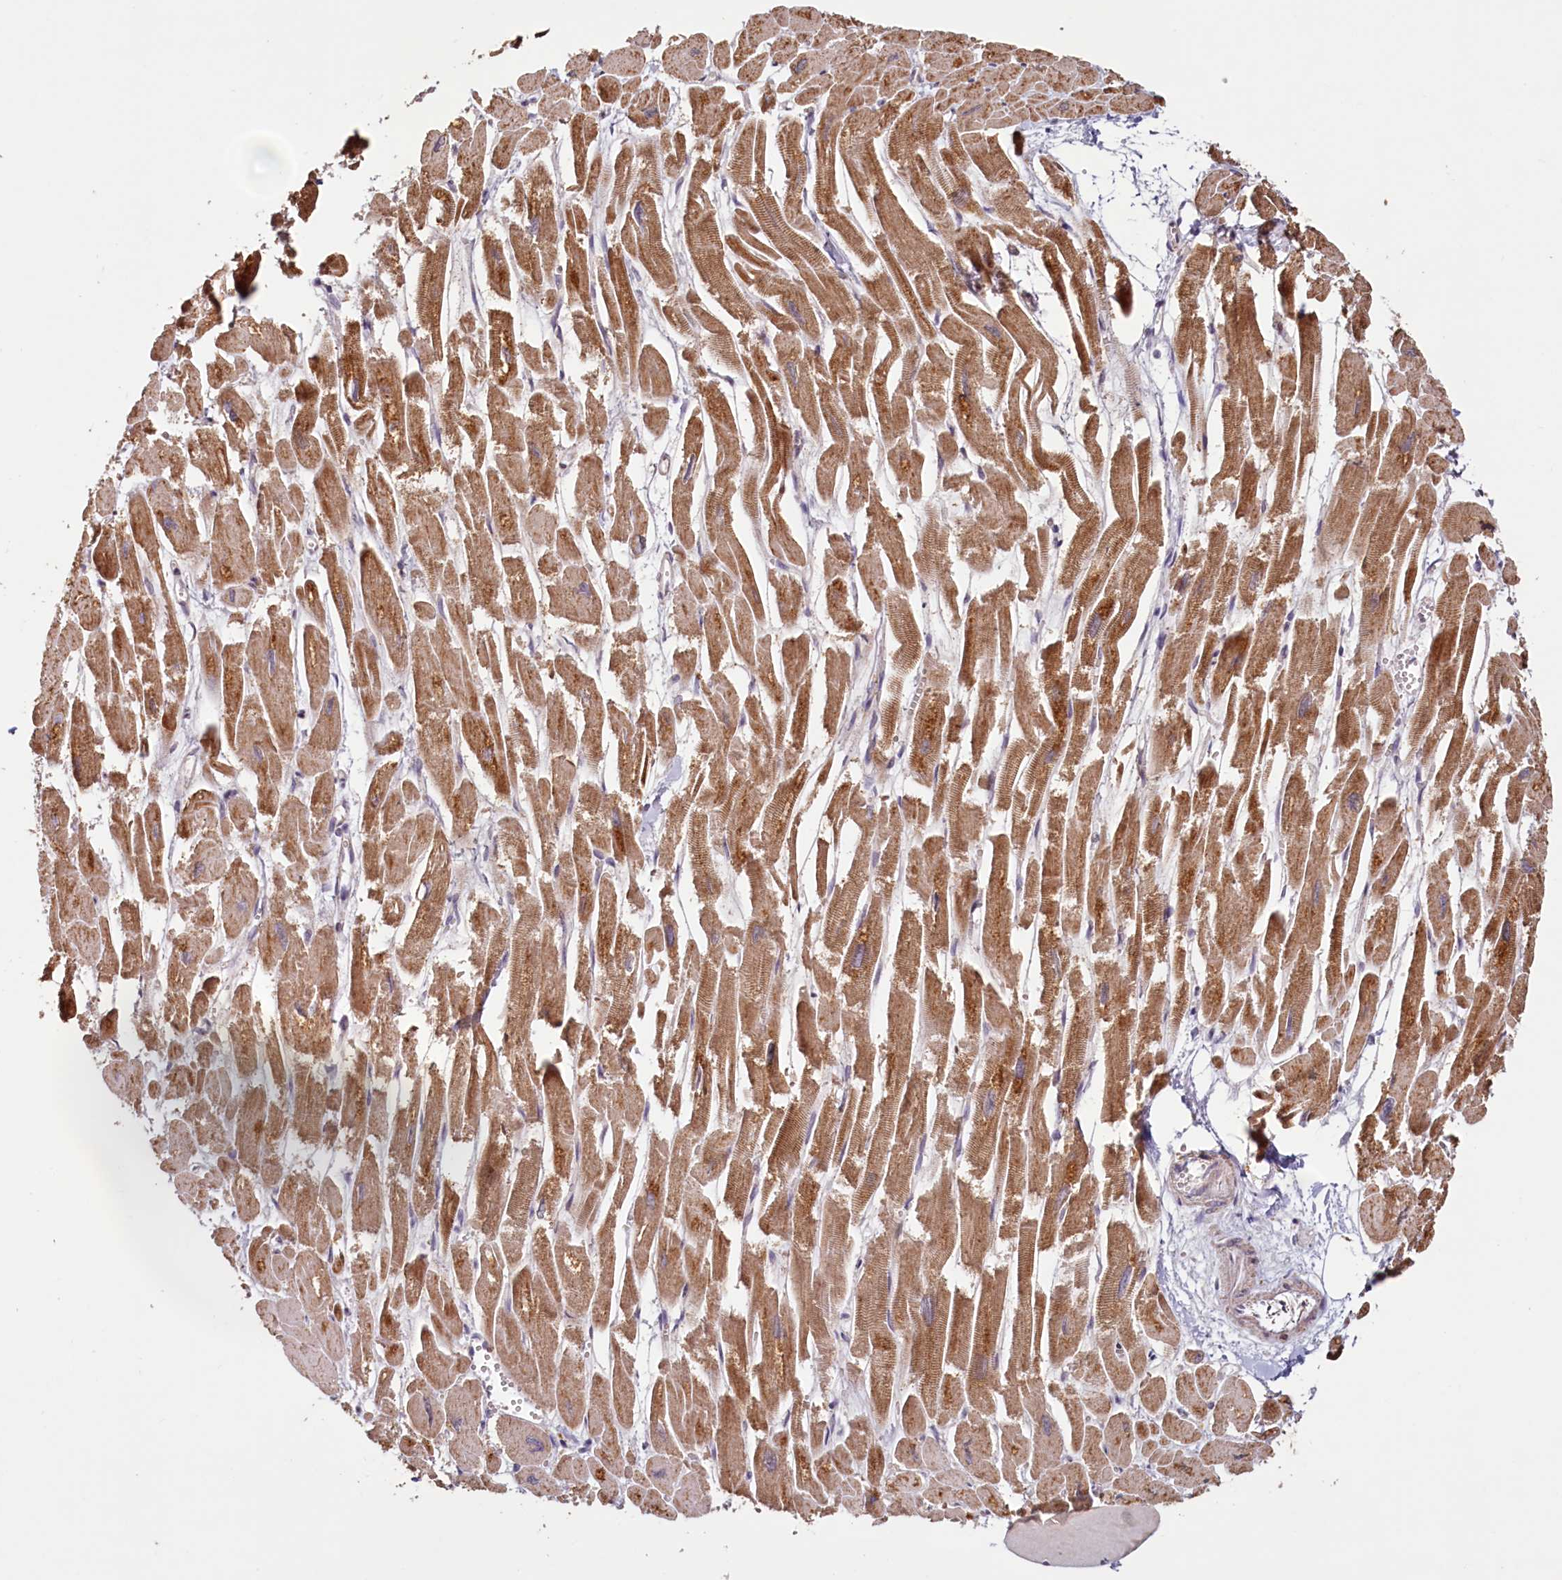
{"staining": {"intensity": "moderate", "quantity": ">75%", "location": "cytoplasmic/membranous"}, "tissue": "heart muscle", "cell_type": "Cardiomyocytes", "image_type": "normal", "snomed": [{"axis": "morphology", "description": "Normal tissue, NOS"}, {"axis": "topography", "description": "Heart"}], "caption": "The immunohistochemical stain shows moderate cytoplasmic/membranous staining in cardiomyocytes of normal heart muscle. (IHC, brightfield microscopy, high magnification).", "gene": "PDE6D", "patient": {"sex": "male", "age": 54}}